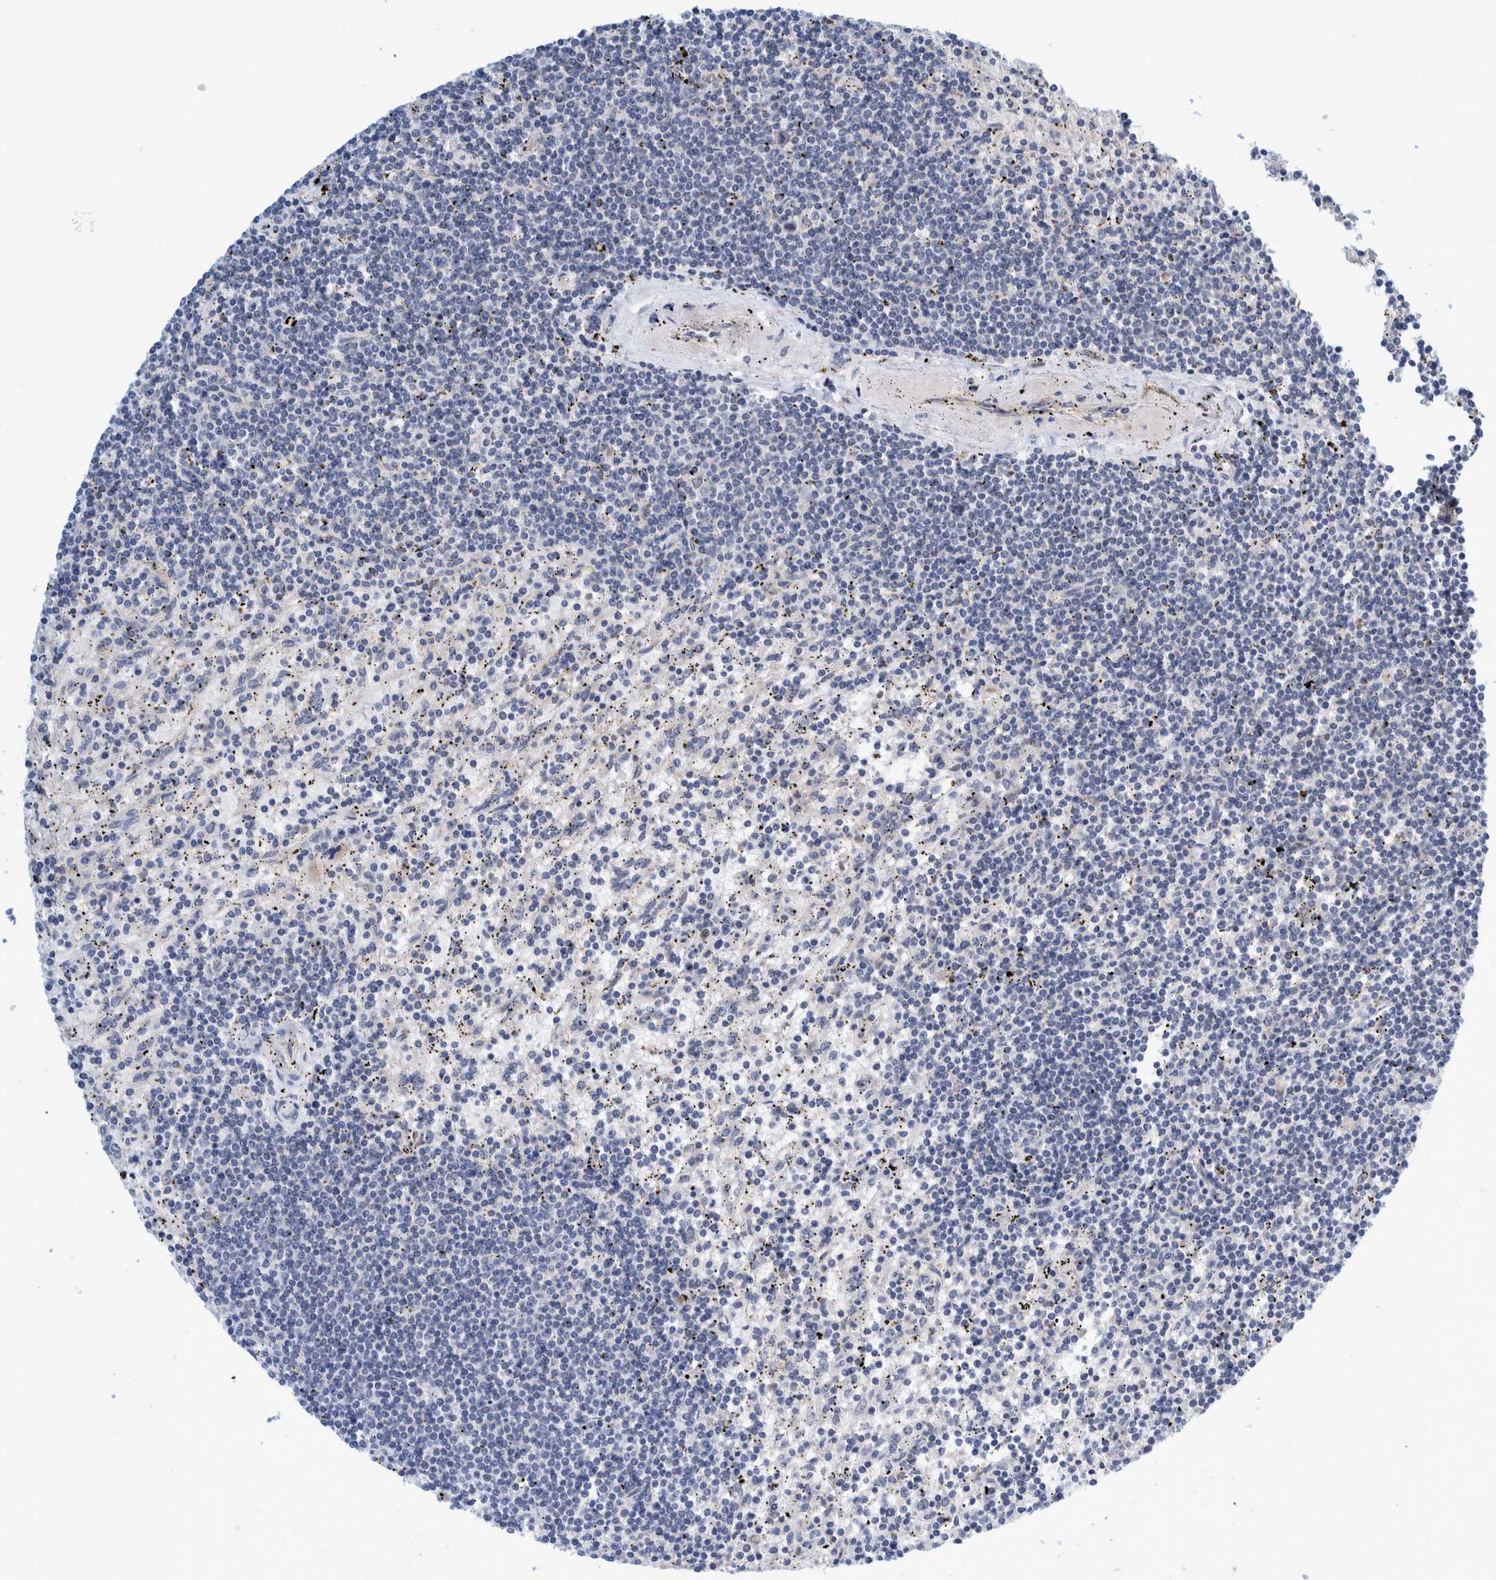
{"staining": {"intensity": "negative", "quantity": "none", "location": "none"}, "tissue": "lymphoma", "cell_type": "Tumor cells", "image_type": "cancer", "snomed": [{"axis": "morphology", "description": "Malignant lymphoma, non-Hodgkin's type, Low grade"}, {"axis": "topography", "description": "Spleen"}], "caption": "Tumor cells are negative for protein expression in human low-grade malignant lymphoma, non-Hodgkin's type. (Brightfield microscopy of DAB (3,3'-diaminobenzidine) IHC at high magnification).", "gene": "ZNF324B", "patient": {"sex": "male", "age": 76}}